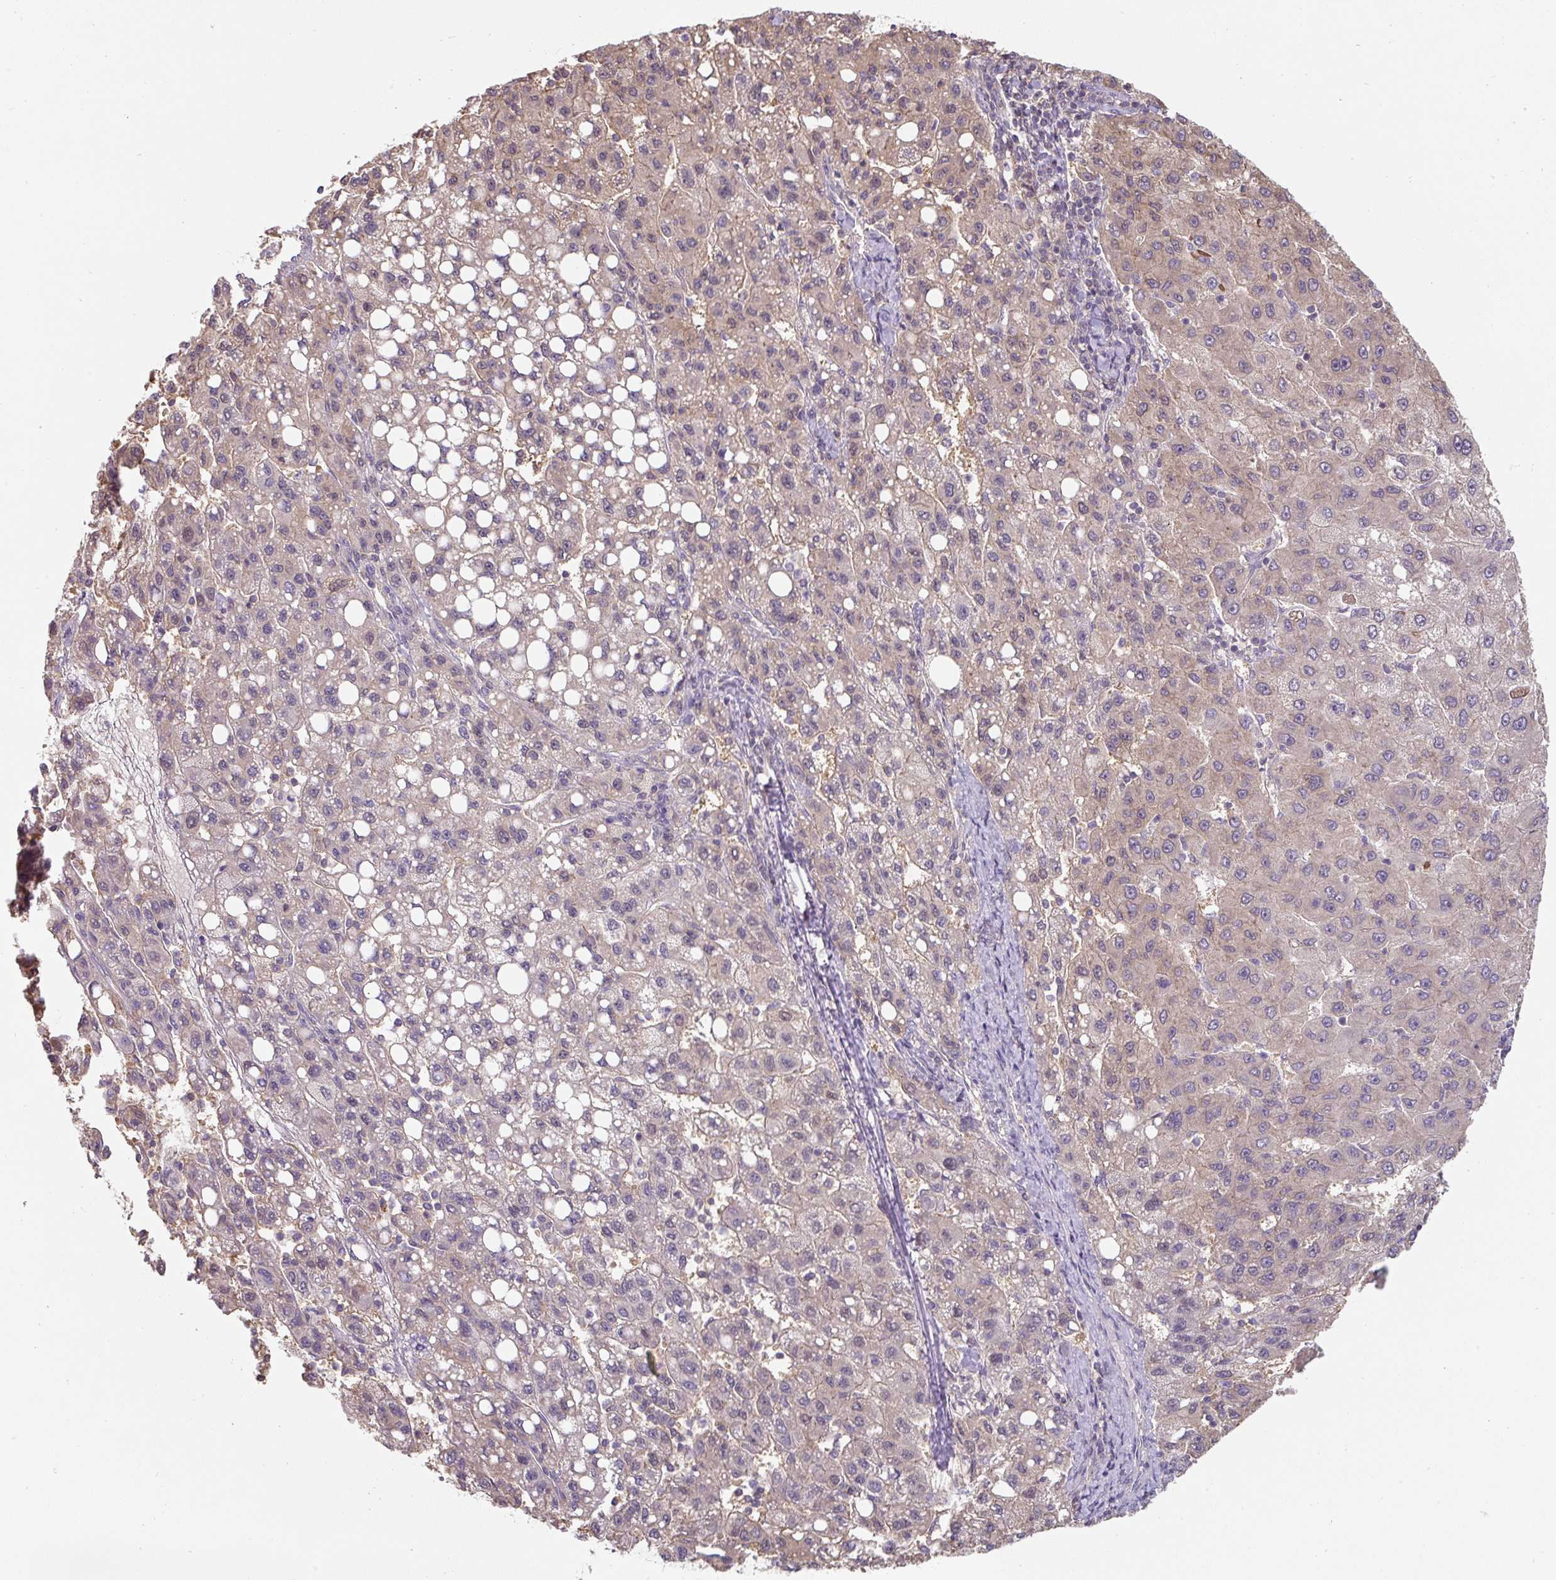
{"staining": {"intensity": "weak", "quantity": "<25%", "location": "cytoplasmic/membranous"}, "tissue": "liver cancer", "cell_type": "Tumor cells", "image_type": "cancer", "snomed": [{"axis": "morphology", "description": "Carcinoma, Hepatocellular, NOS"}, {"axis": "topography", "description": "Liver"}], "caption": "IHC photomicrograph of neoplastic tissue: human liver cancer stained with DAB (3,3'-diaminobenzidine) shows no significant protein staining in tumor cells.", "gene": "ST13", "patient": {"sex": "female", "age": 82}}